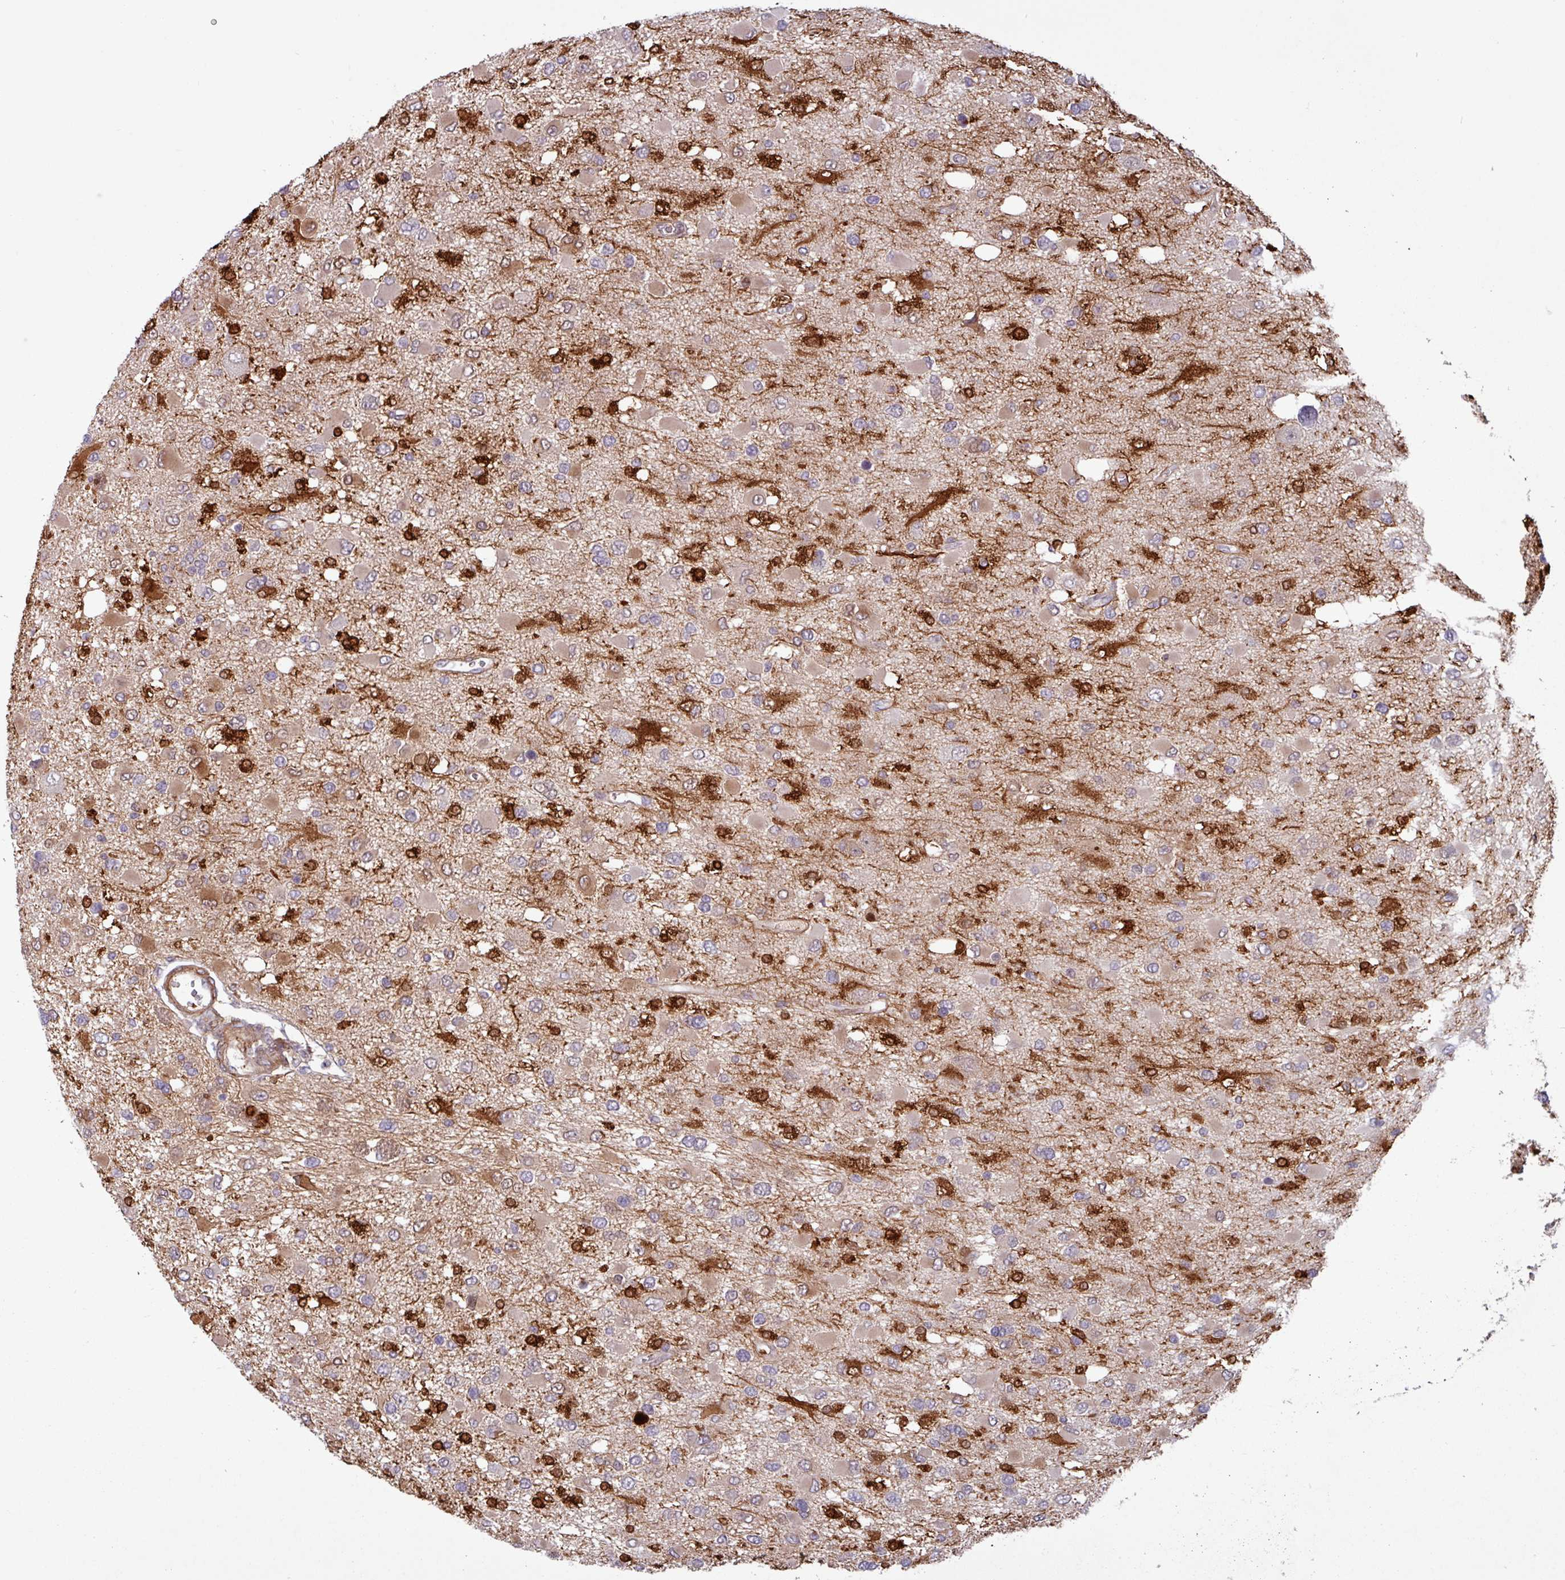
{"staining": {"intensity": "strong", "quantity": "<25%", "location": "cytoplasmic/membranous"}, "tissue": "glioma", "cell_type": "Tumor cells", "image_type": "cancer", "snomed": [{"axis": "morphology", "description": "Glioma, malignant, High grade"}, {"axis": "topography", "description": "Brain"}], "caption": "Glioma stained for a protein displays strong cytoplasmic/membranous positivity in tumor cells.", "gene": "PCED1A", "patient": {"sex": "male", "age": 53}}